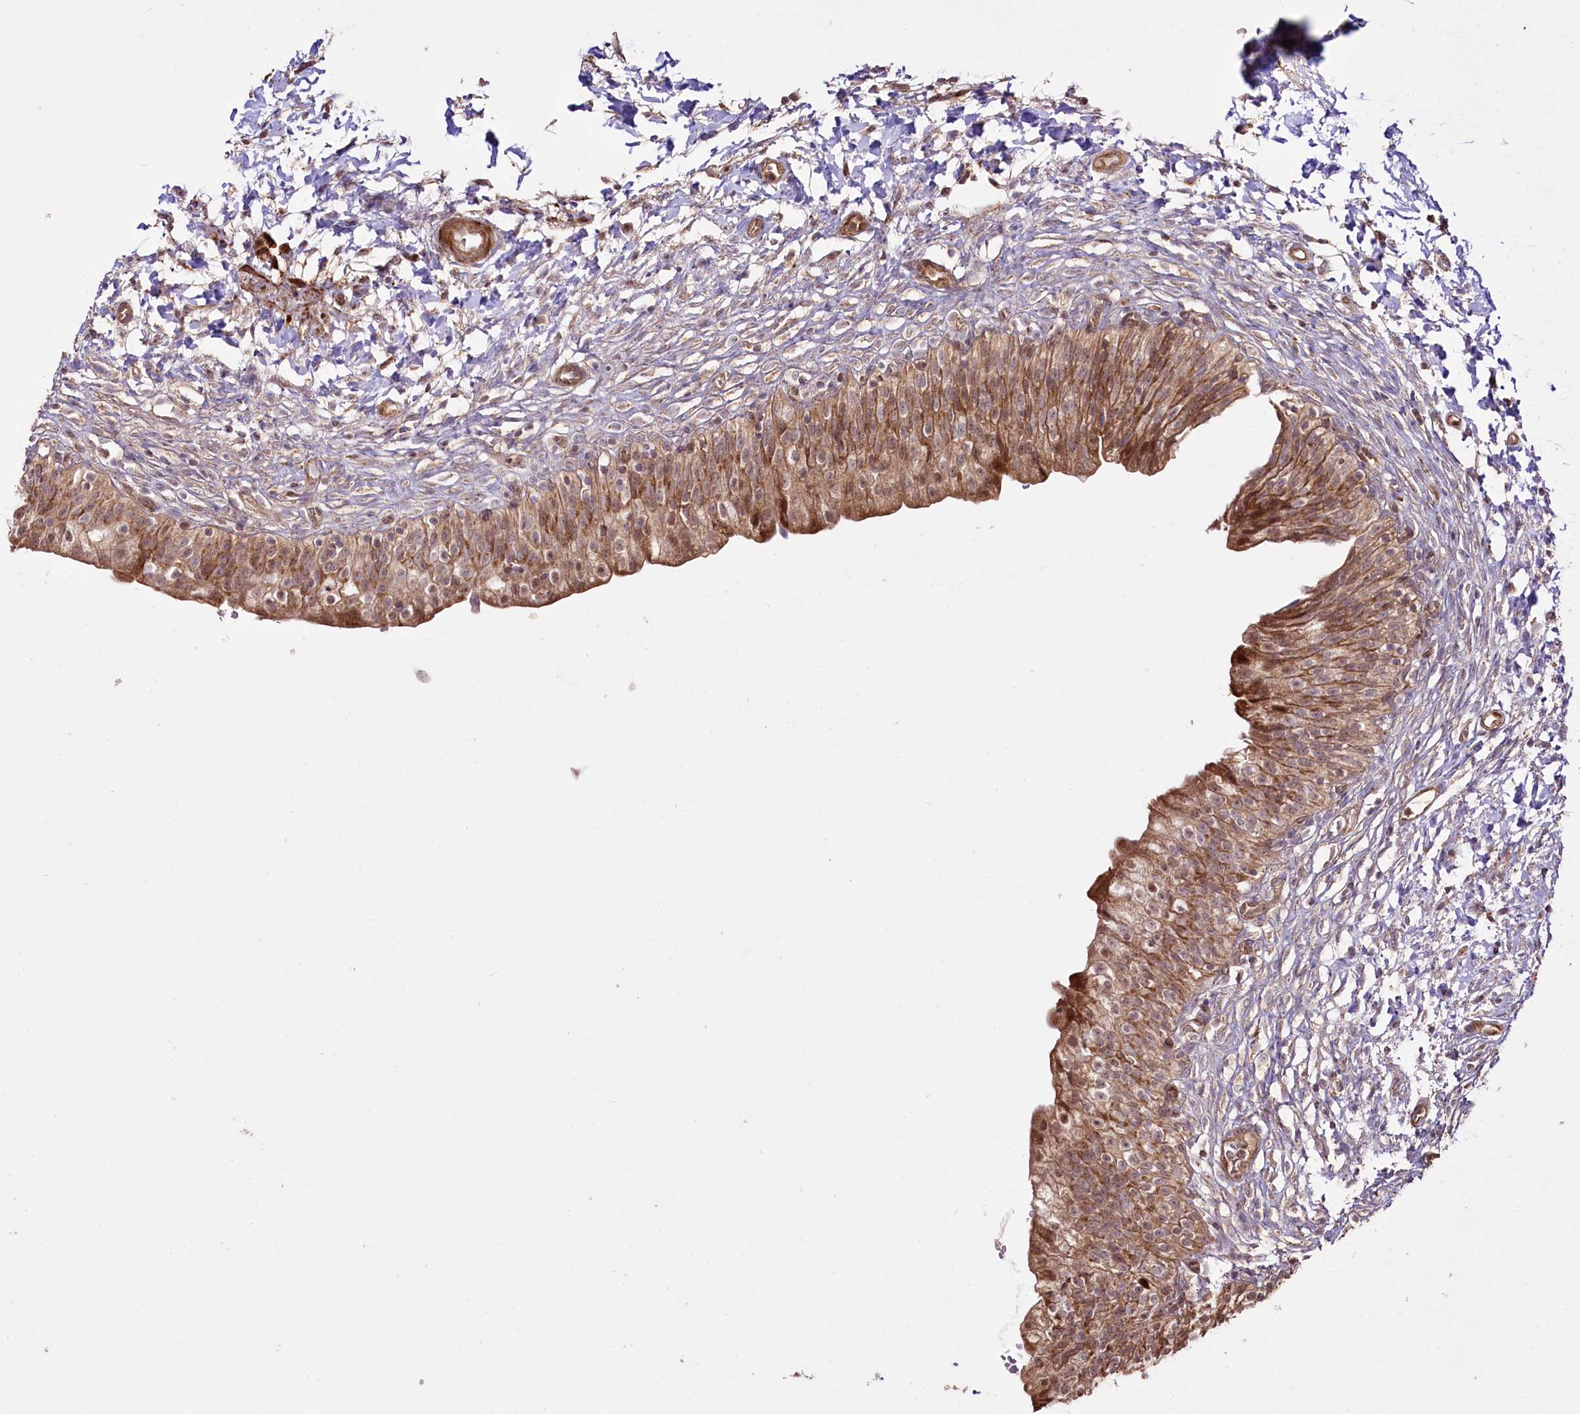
{"staining": {"intensity": "strong", "quantity": ">75%", "location": "cytoplasmic/membranous"}, "tissue": "urinary bladder", "cell_type": "Urothelial cells", "image_type": "normal", "snomed": [{"axis": "morphology", "description": "Normal tissue, NOS"}, {"axis": "topography", "description": "Urinary bladder"}], "caption": "Immunohistochemical staining of unremarkable human urinary bladder demonstrates strong cytoplasmic/membranous protein positivity in approximately >75% of urothelial cells. (DAB (3,3'-diaminobenzidine) IHC with brightfield microscopy, high magnification).", "gene": "REXO2", "patient": {"sex": "male", "age": 55}}